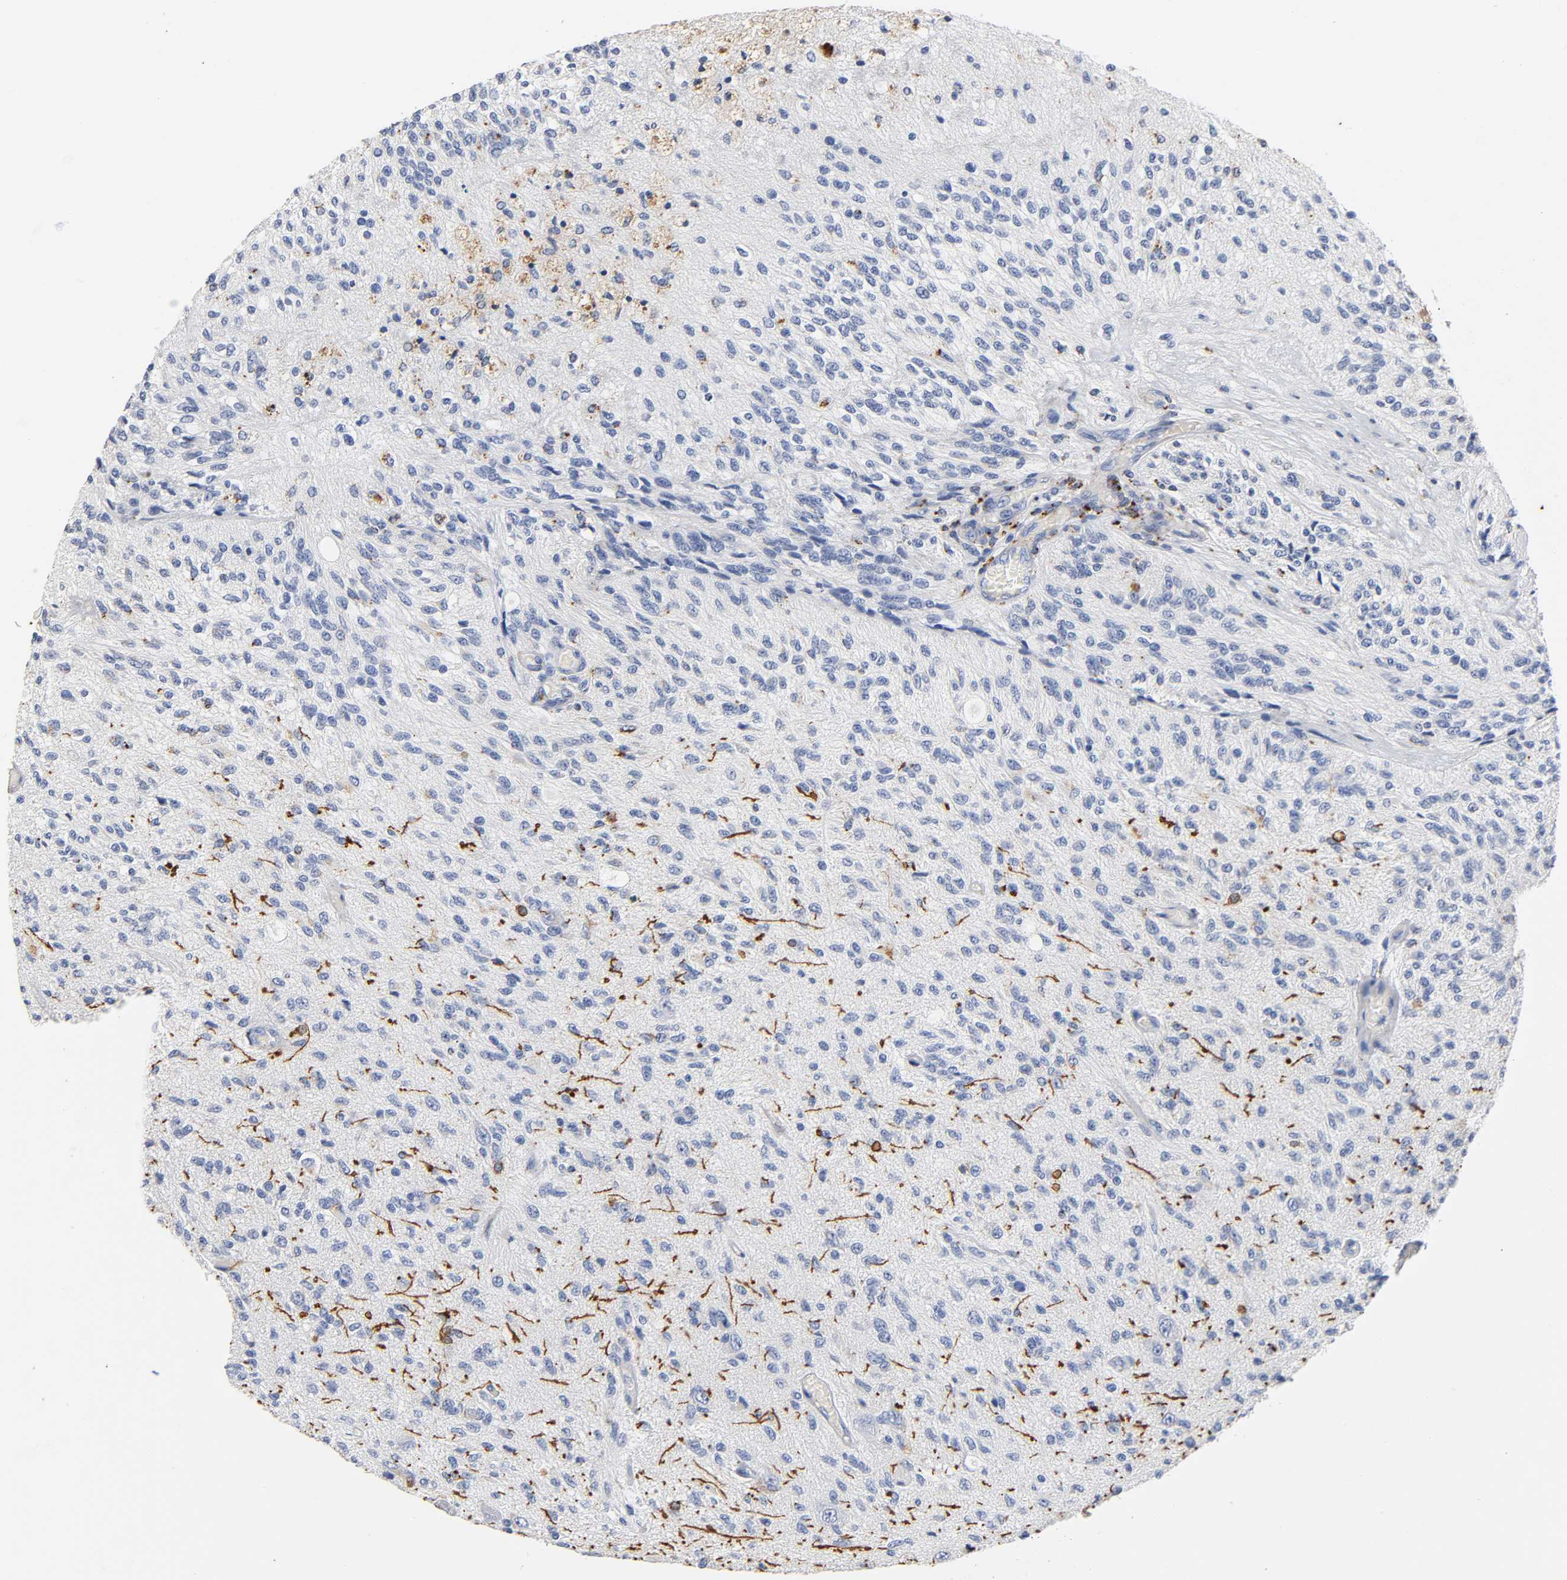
{"staining": {"intensity": "weak", "quantity": "<25%", "location": "cytoplasmic/membranous"}, "tissue": "glioma", "cell_type": "Tumor cells", "image_type": "cancer", "snomed": [{"axis": "morphology", "description": "Normal tissue, NOS"}, {"axis": "morphology", "description": "Glioma, malignant, High grade"}, {"axis": "topography", "description": "Cerebral cortex"}], "caption": "Tumor cells are negative for protein expression in human high-grade glioma (malignant).", "gene": "PLP1", "patient": {"sex": "male", "age": 77}}